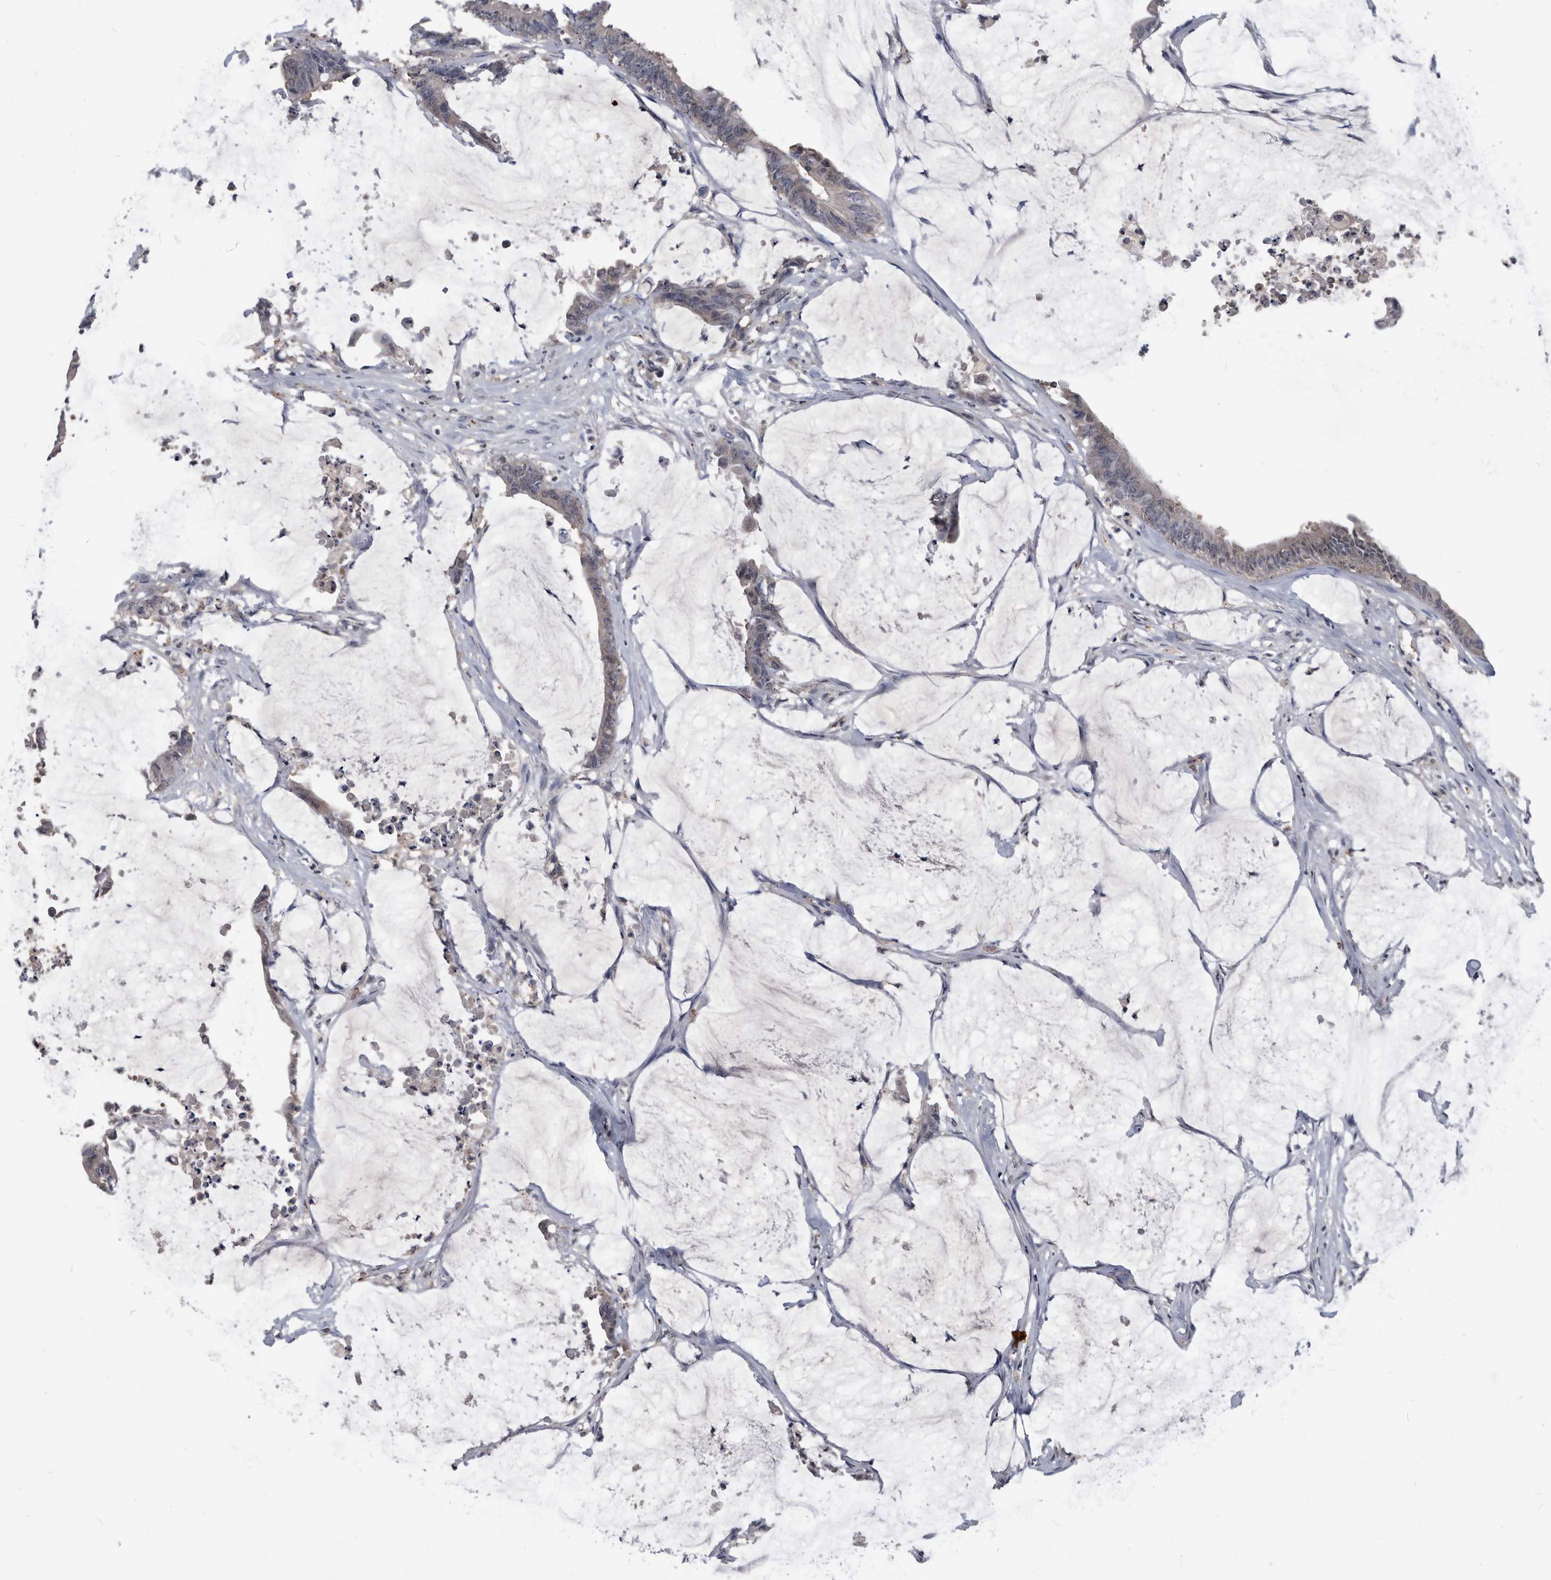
{"staining": {"intensity": "negative", "quantity": "none", "location": "none"}, "tissue": "colorectal cancer", "cell_type": "Tumor cells", "image_type": "cancer", "snomed": [{"axis": "morphology", "description": "Adenocarcinoma, NOS"}, {"axis": "topography", "description": "Rectum"}], "caption": "The histopathology image demonstrates no staining of tumor cells in colorectal adenocarcinoma. The staining was performed using DAB (3,3'-diaminobenzidine) to visualize the protein expression in brown, while the nuclei were stained in blue with hematoxylin (Magnification: 20x).", "gene": "PDXK", "patient": {"sex": "female", "age": 66}}